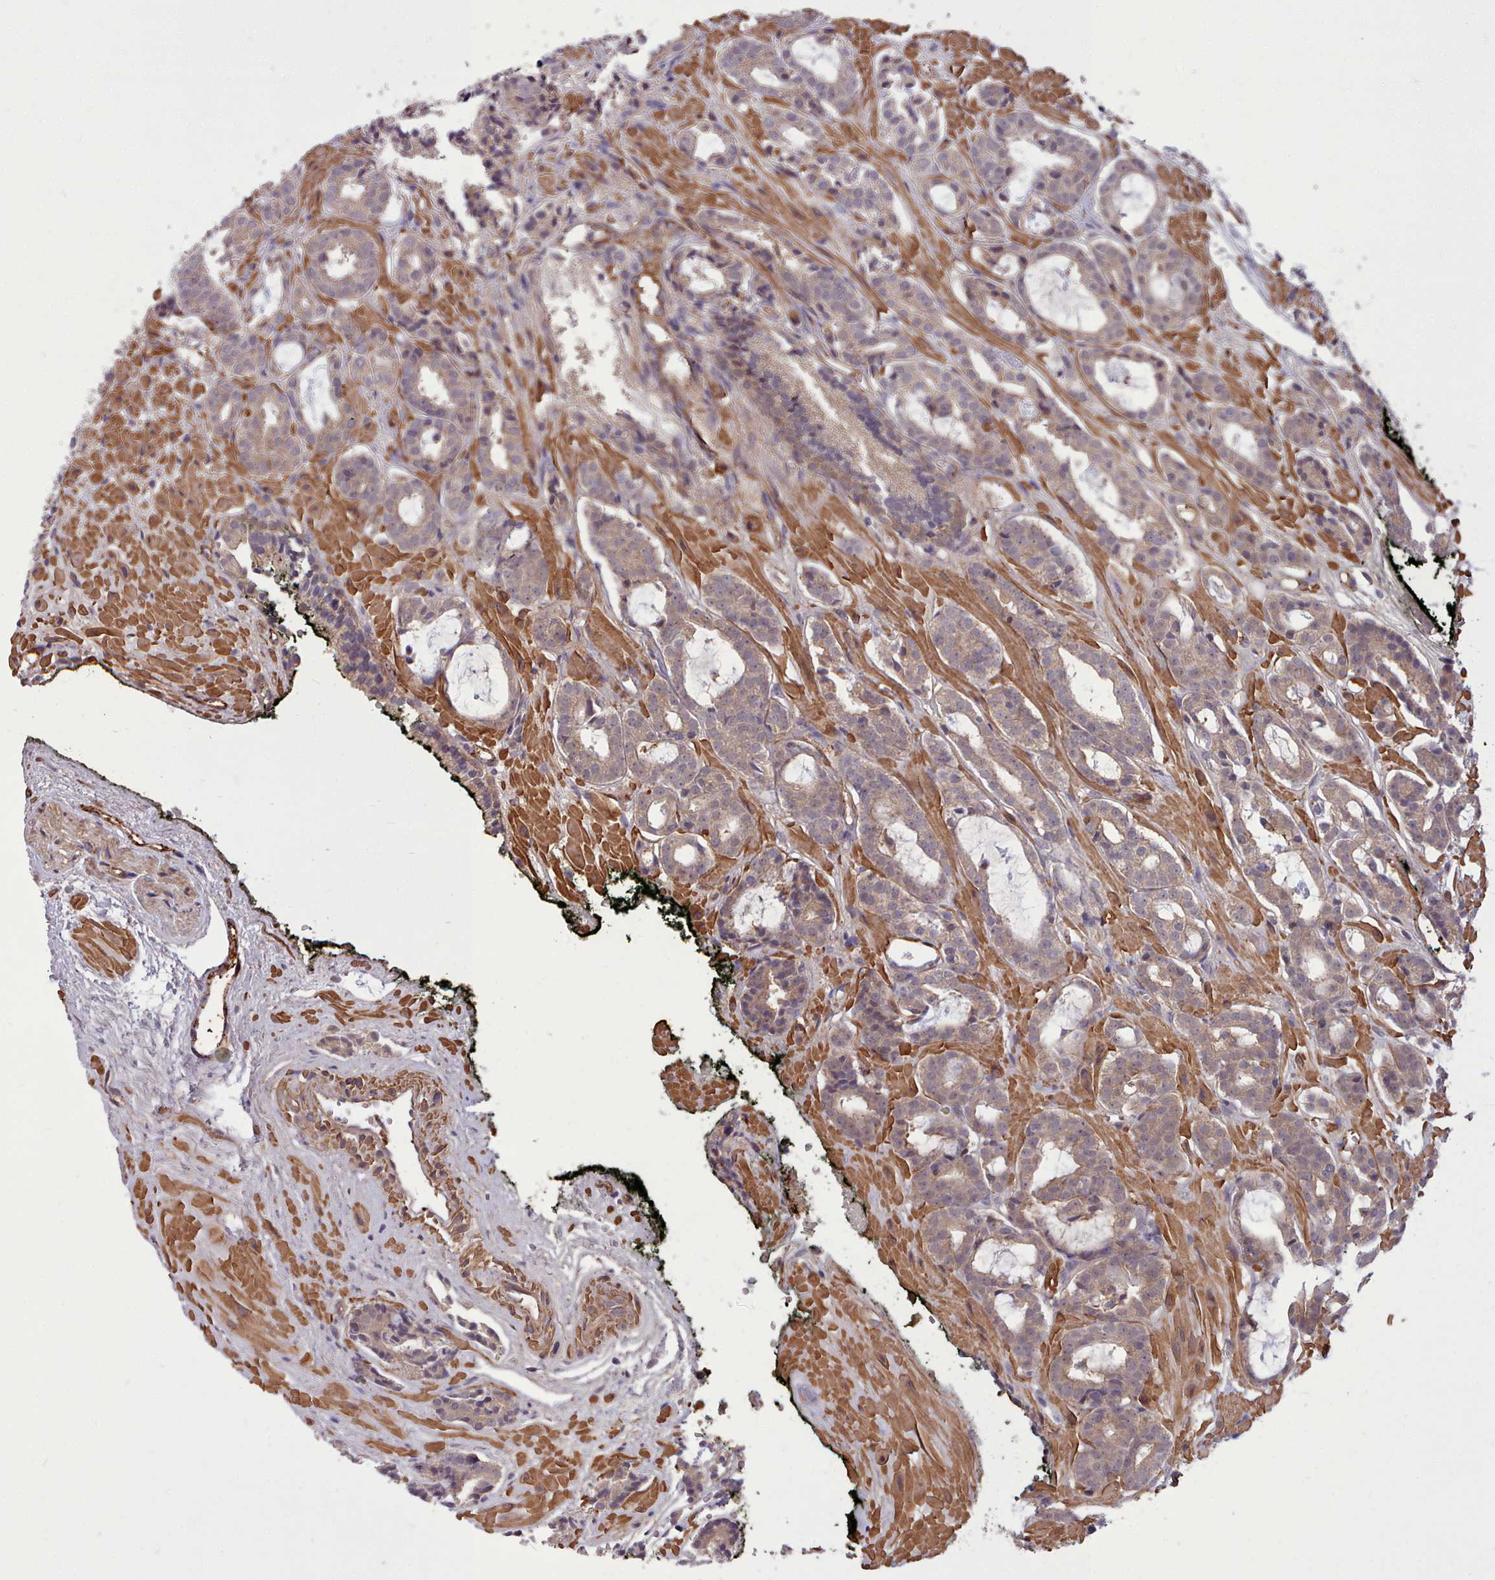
{"staining": {"intensity": "weak", "quantity": ">75%", "location": "cytoplasmic/membranous"}, "tissue": "prostate cancer", "cell_type": "Tumor cells", "image_type": "cancer", "snomed": [{"axis": "morphology", "description": "Adenocarcinoma, High grade"}, {"axis": "topography", "description": "Prostate"}], "caption": "High-power microscopy captured an immunohistochemistry micrograph of prostate cancer (high-grade adenocarcinoma), revealing weak cytoplasmic/membranous staining in approximately >75% of tumor cells.", "gene": "STUB1", "patient": {"sex": "male", "age": 71}}